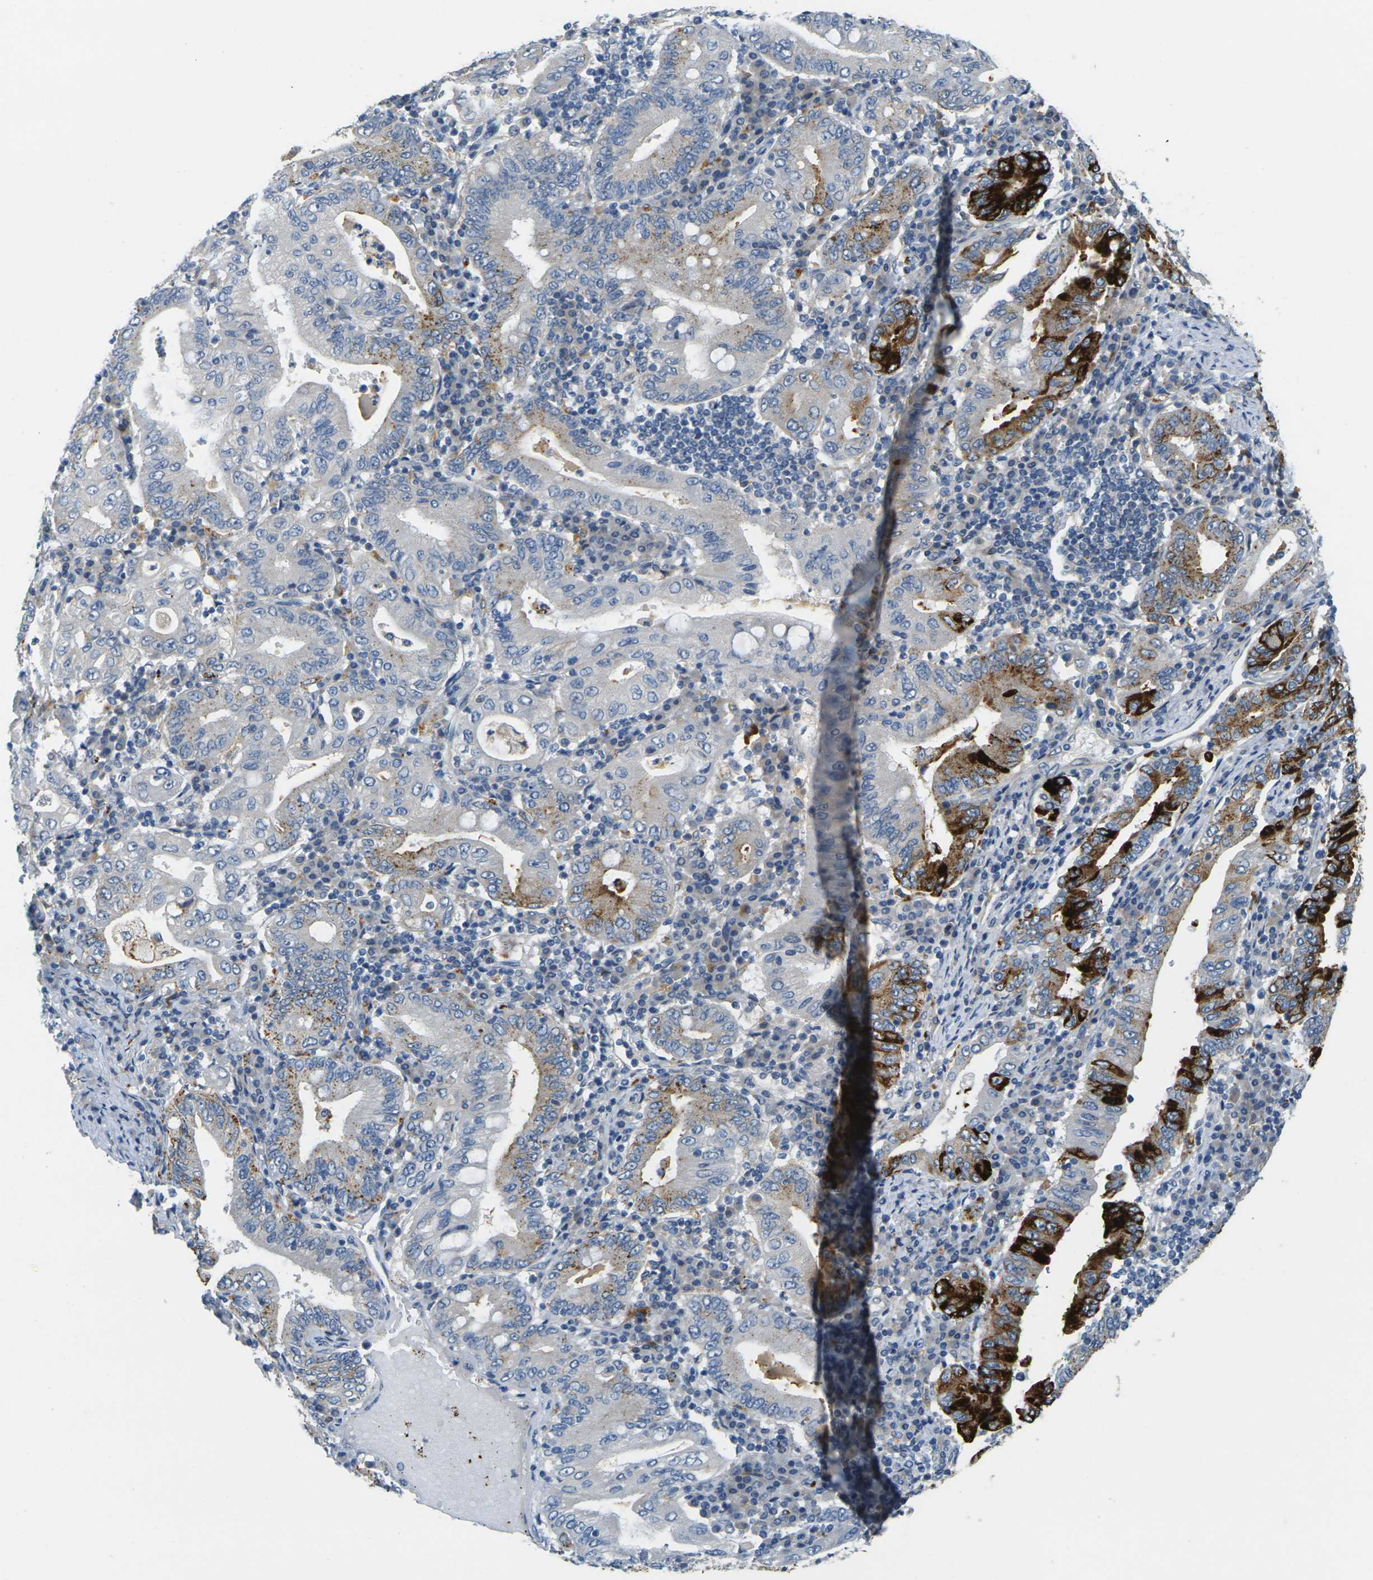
{"staining": {"intensity": "strong", "quantity": "25%-75%", "location": "cytoplasmic/membranous"}, "tissue": "stomach cancer", "cell_type": "Tumor cells", "image_type": "cancer", "snomed": [{"axis": "morphology", "description": "Normal tissue, NOS"}, {"axis": "morphology", "description": "Adenocarcinoma, NOS"}, {"axis": "topography", "description": "Esophagus"}, {"axis": "topography", "description": "Stomach, upper"}, {"axis": "topography", "description": "Peripheral nerve tissue"}], "caption": "Stomach cancer (adenocarcinoma) stained for a protein reveals strong cytoplasmic/membranous positivity in tumor cells. The staining was performed using DAB (3,3'-diaminobenzidine) to visualize the protein expression in brown, while the nuclei were stained in blue with hematoxylin (Magnification: 20x).", "gene": "CYP2C8", "patient": {"sex": "male", "age": 62}}